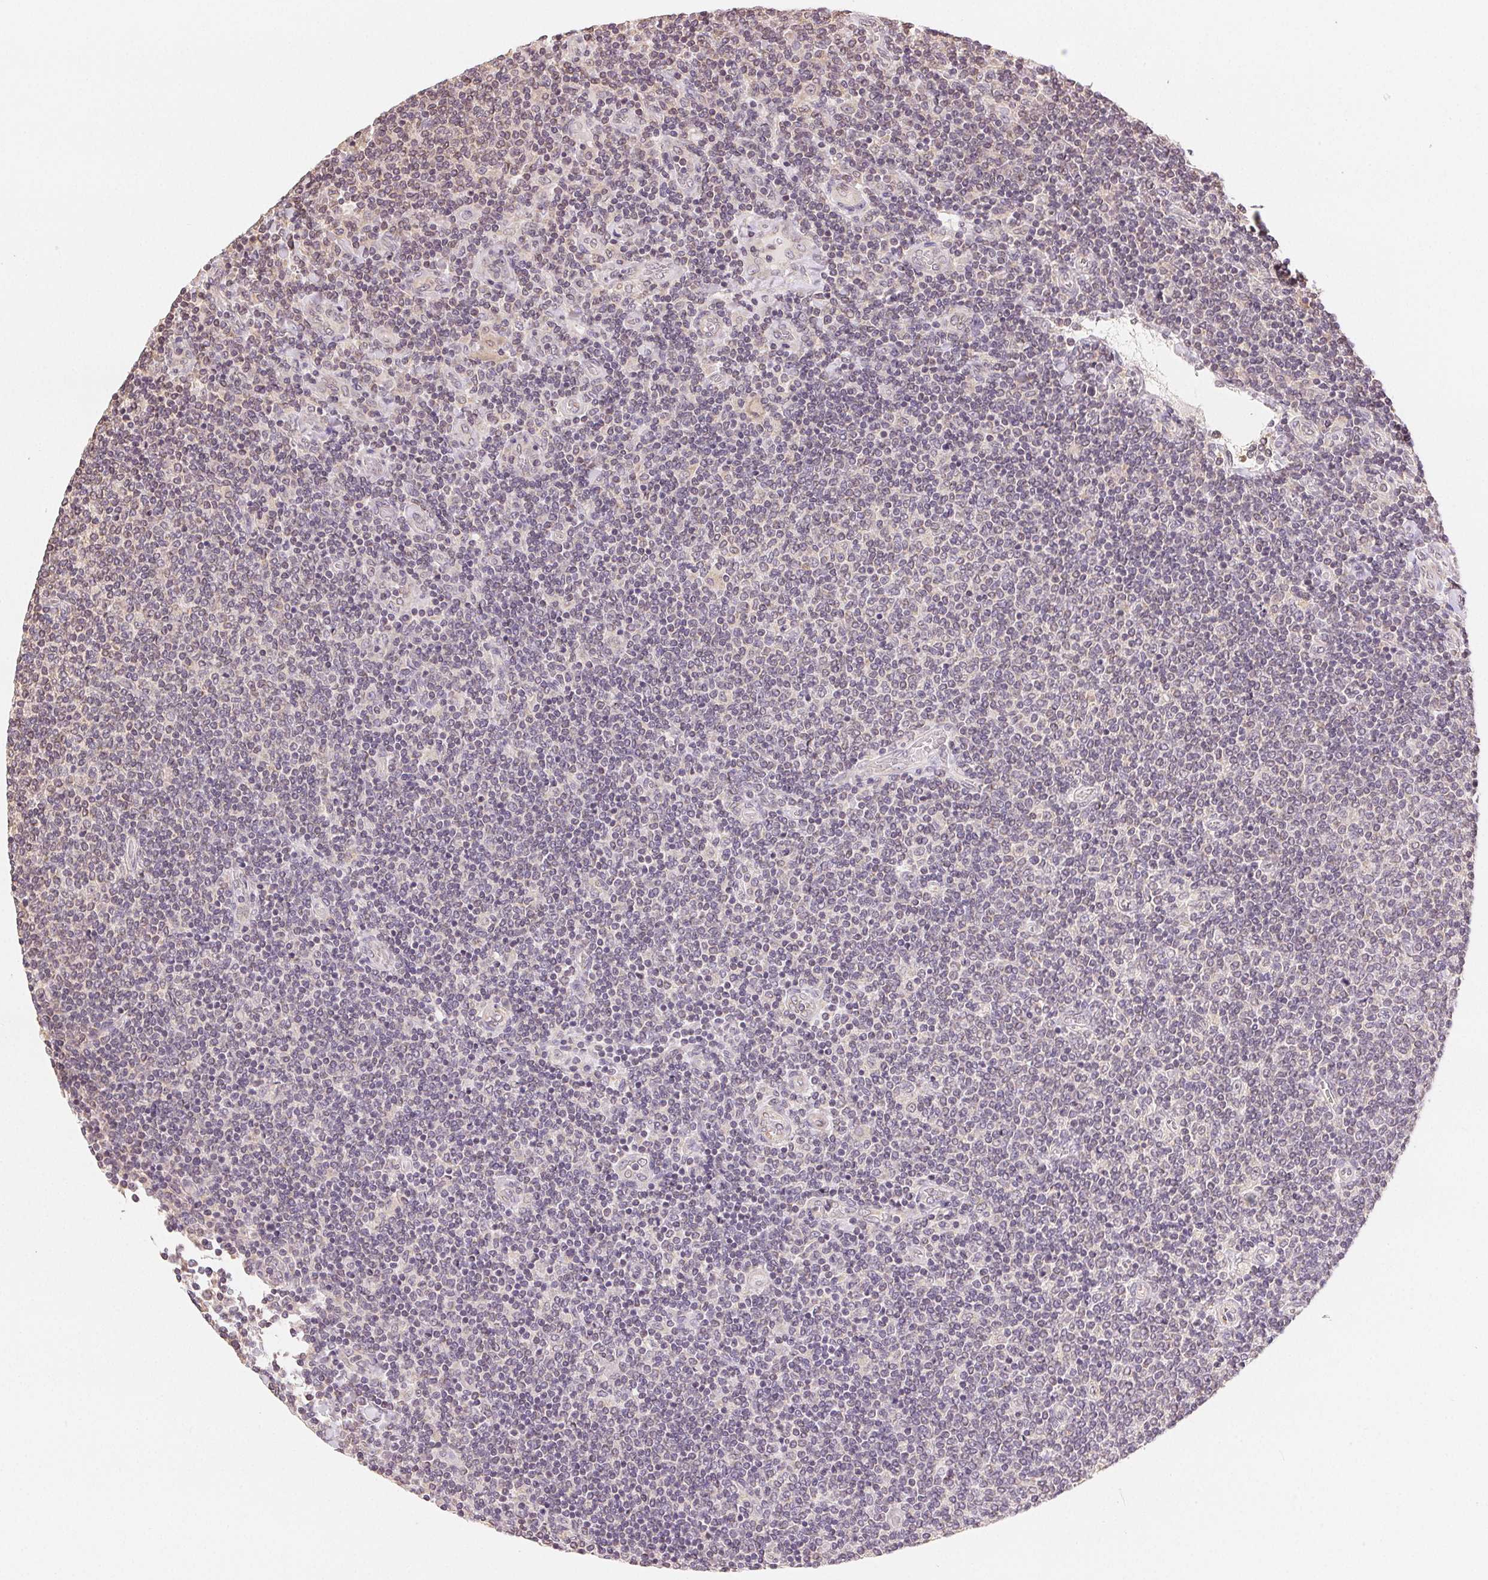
{"staining": {"intensity": "negative", "quantity": "none", "location": "none"}, "tissue": "lymphoma", "cell_type": "Tumor cells", "image_type": "cancer", "snomed": [{"axis": "morphology", "description": "Malignant lymphoma, non-Hodgkin's type, Low grade"}, {"axis": "topography", "description": "Lymph node"}], "caption": "Immunohistochemistry (IHC) histopathology image of neoplastic tissue: low-grade malignant lymphoma, non-Hodgkin's type stained with DAB demonstrates no significant protein expression in tumor cells.", "gene": "SEZ6L2", "patient": {"sex": "male", "age": 52}}